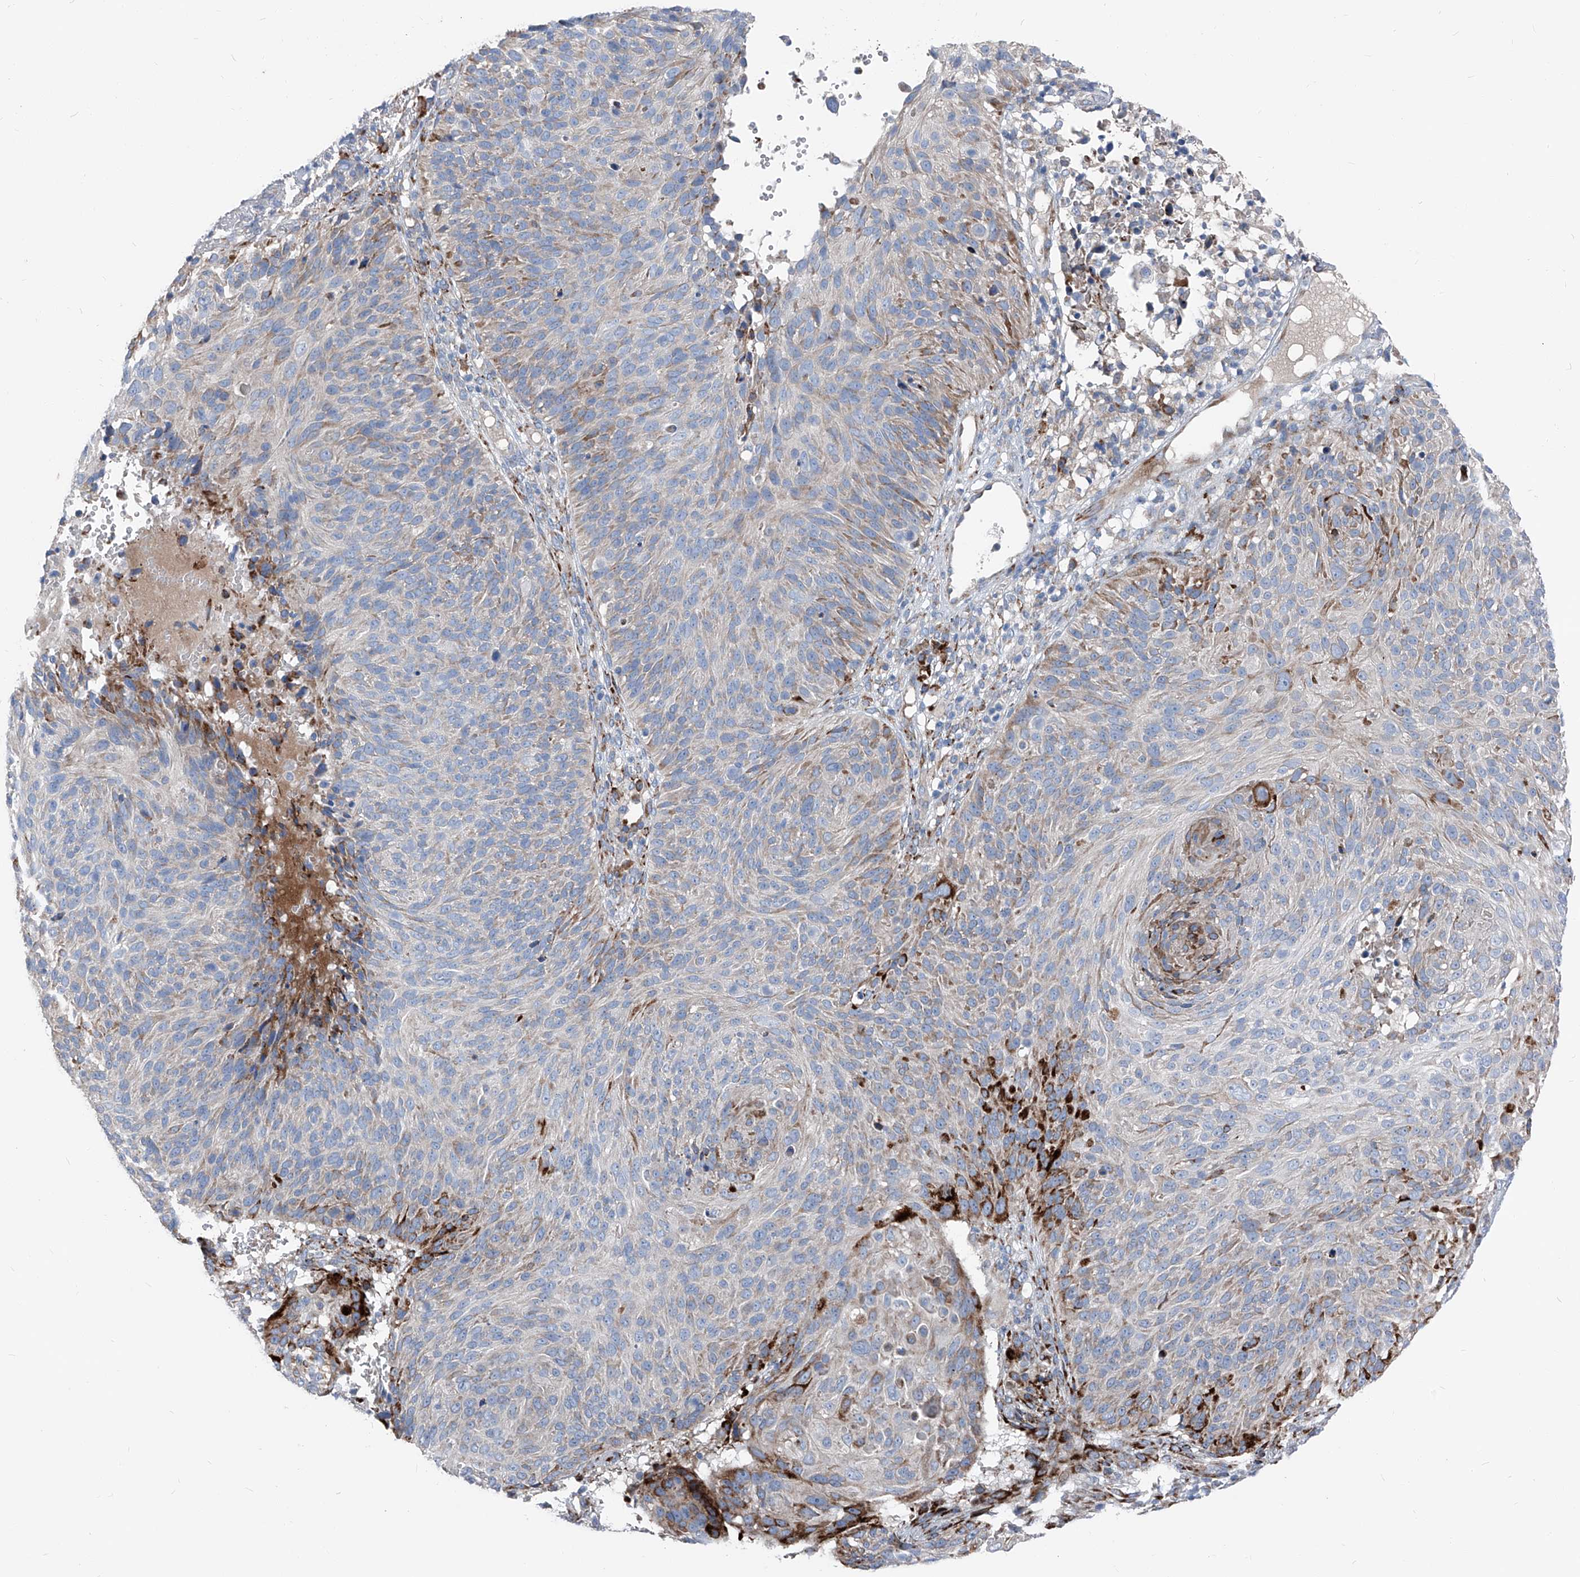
{"staining": {"intensity": "negative", "quantity": "none", "location": "none"}, "tissue": "cervical cancer", "cell_type": "Tumor cells", "image_type": "cancer", "snomed": [{"axis": "morphology", "description": "Squamous cell carcinoma, NOS"}, {"axis": "topography", "description": "Cervix"}], "caption": "Immunohistochemical staining of cervical cancer (squamous cell carcinoma) demonstrates no significant positivity in tumor cells. Brightfield microscopy of immunohistochemistry (IHC) stained with DAB (3,3'-diaminobenzidine) (brown) and hematoxylin (blue), captured at high magnification.", "gene": "IFI27", "patient": {"sex": "female", "age": 74}}